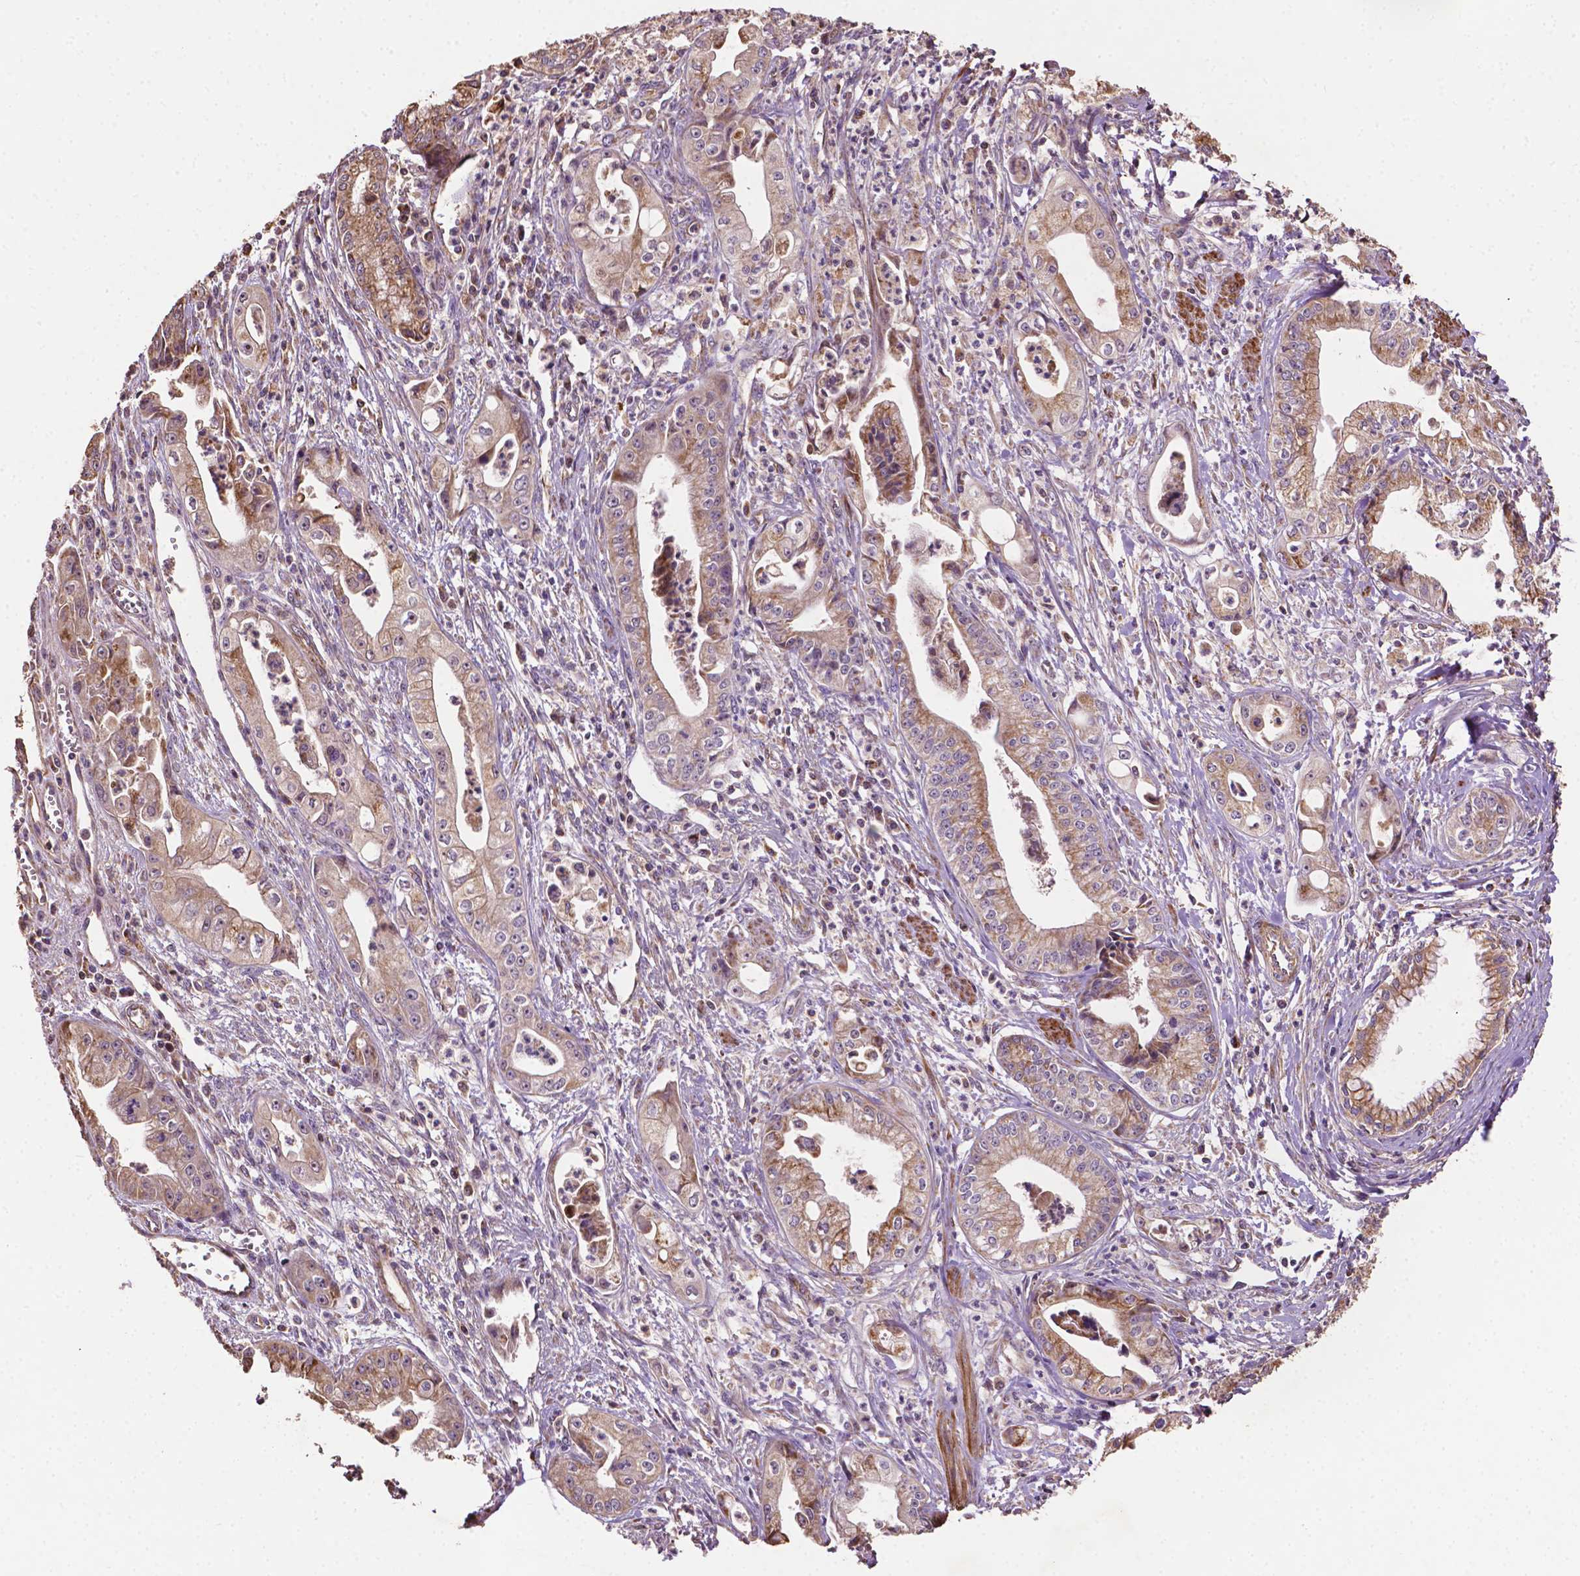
{"staining": {"intensity": "moderate", "quantity": "25%-75%", "location": "cytoplasmic/membranous"}, "tissue": "pancreatic cancer", "cell_type": "Tumor cells", "image_type": "cancer", "snomed": [{"axis": "morphology", "description": "Adenocarcinoma, NOS"}, {"axis": "topography", "description": "Pancreas"}], "caption": "An image of human pancreatic cancer stained for a protein exhibits moderate cytoplasmic/membranous brown staining in tumor cells.", "gene": "LRR1", "patient": {"sex": "female", "age": 65}}